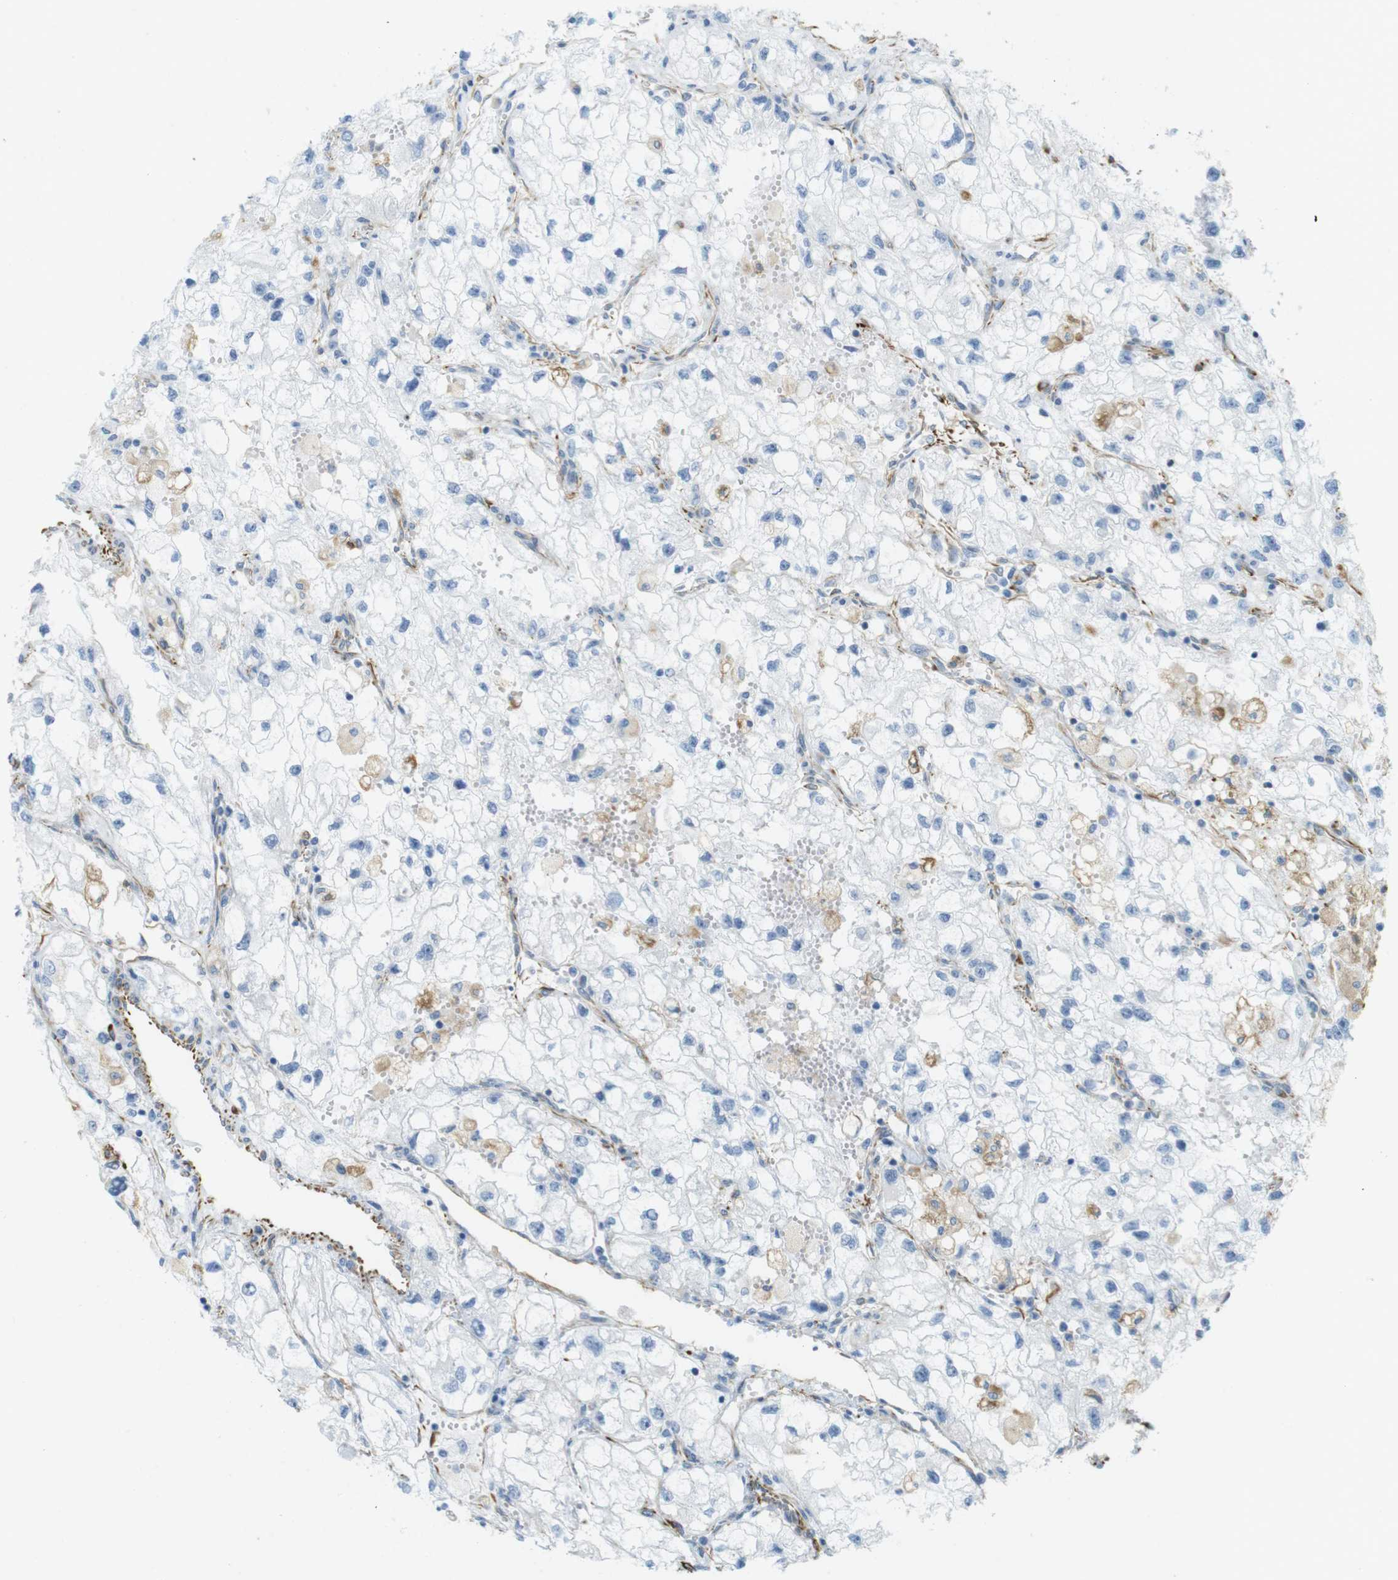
{"staining": {"intensity": "weak", "quantity": "<25%", "location": "cytoplasmic/membranous"}, "tissue": "renal cancer", "cell_type": "Tumor cells", "image_type": "cancer", "snomed": [{"axis": "morphology", "description": "Adenocarcinoma, NOS"}, {"axis": "topography", "description": "Kidney"}], "caption": "Immunohistochemistry of renal cancer exhibits no expression in tumor cells.", "gene": "MS4A10", "patient": {"sex": "female", "age": 70}}